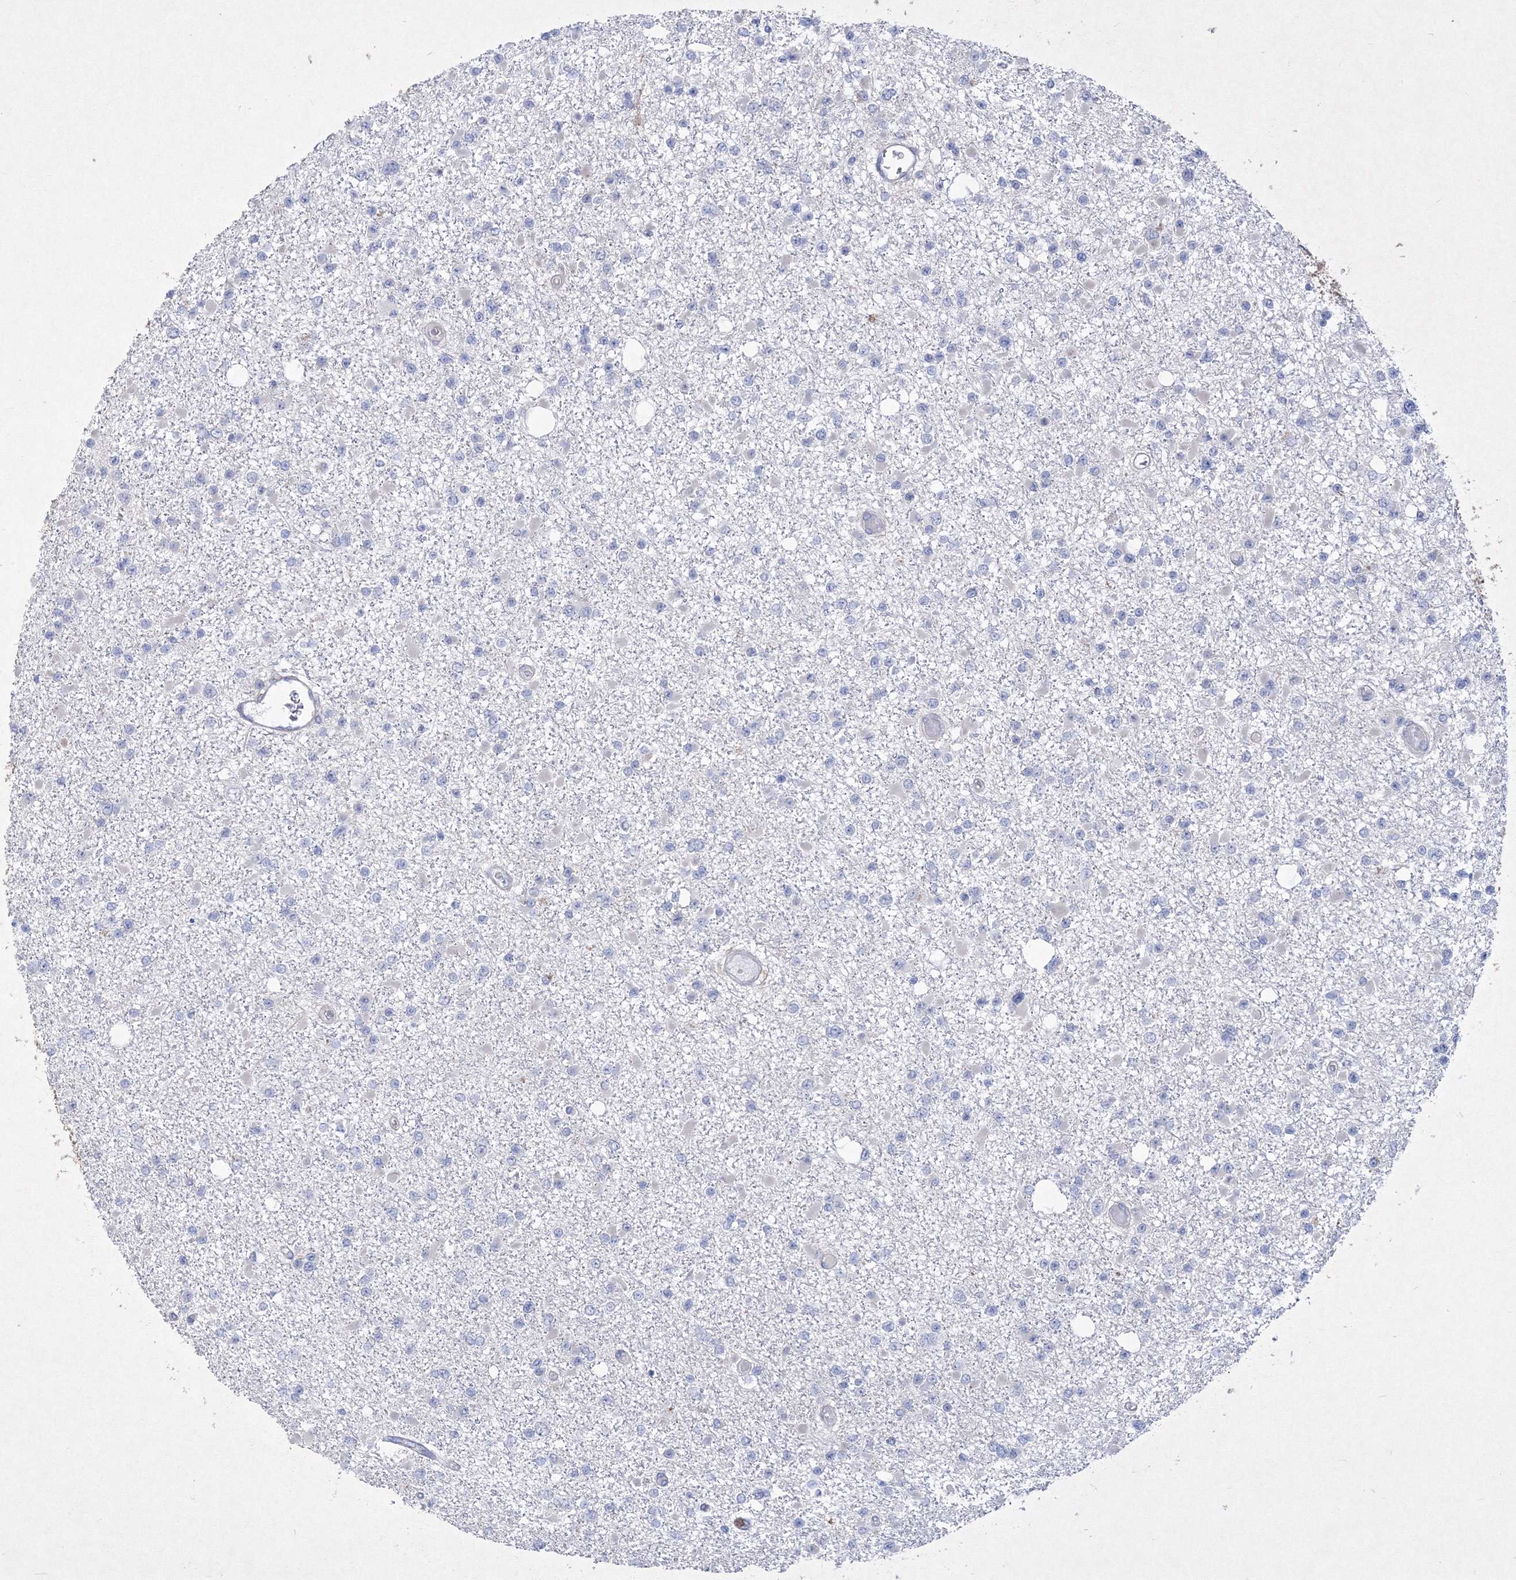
{"staining": {"intensity": "negative", "quantity": "none", "location": "none"}, "tissue": "glioma", "cell_type": "Tumor cells", "image_type": "cancer", "snomed": [{"axis": "morphology", "description": "Glioma, malignant, Low grade"}, {"axis": "topography", "description": "Brain"}], "caption": "This is a micrograph of IHC staining of malignant low-grade glioma, which shows no expression in tumor cells.", "gene": "RNPEPL1", "patient": {"sex": "female", "age": 22}}